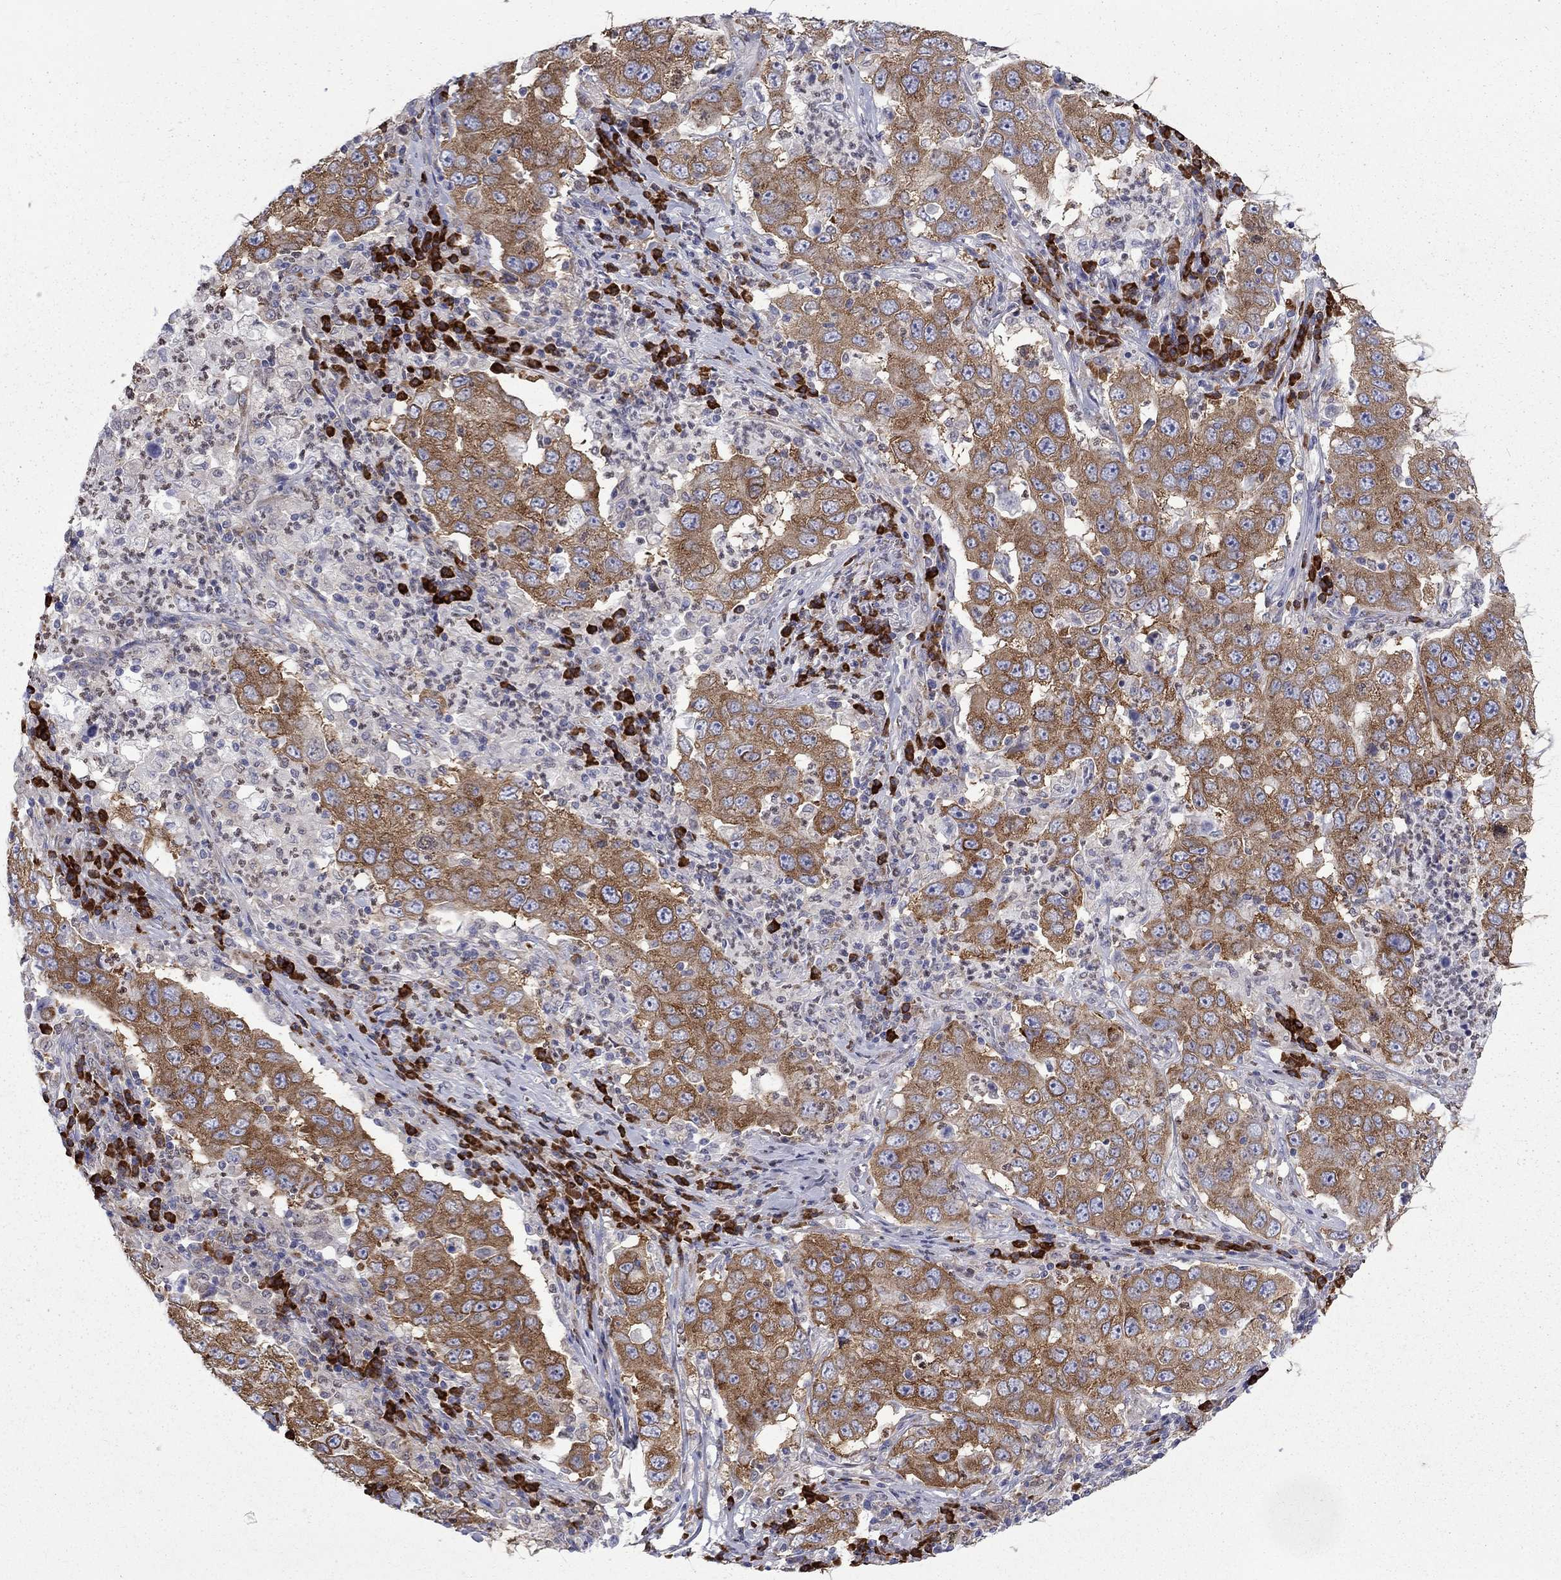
{"staining": {"intensity": "moderate", "quantity": ">75%", "location": "cytoplasmic/membranous"}, "tissue": "lung cancer", "cell_type": "Tumor cells", "image_type": "cancer", "snomed": [{"axis": "morphology", "description": "Adenocarcinoma, NOS"}, {"axis": "topography", "description": "Lung"}], "caption": "Protein expression analysis of human adenocarcinoma (lung) reveals moderate cytoplasmic/membranous staining in about >75% of tumor cells. Using DAB (brown) and hematoxylin (blue) stains, captured at high magnification using brightfield microscopy.", "gene": "PABPC4", "patient": {"sex": "male", "age": 73}}